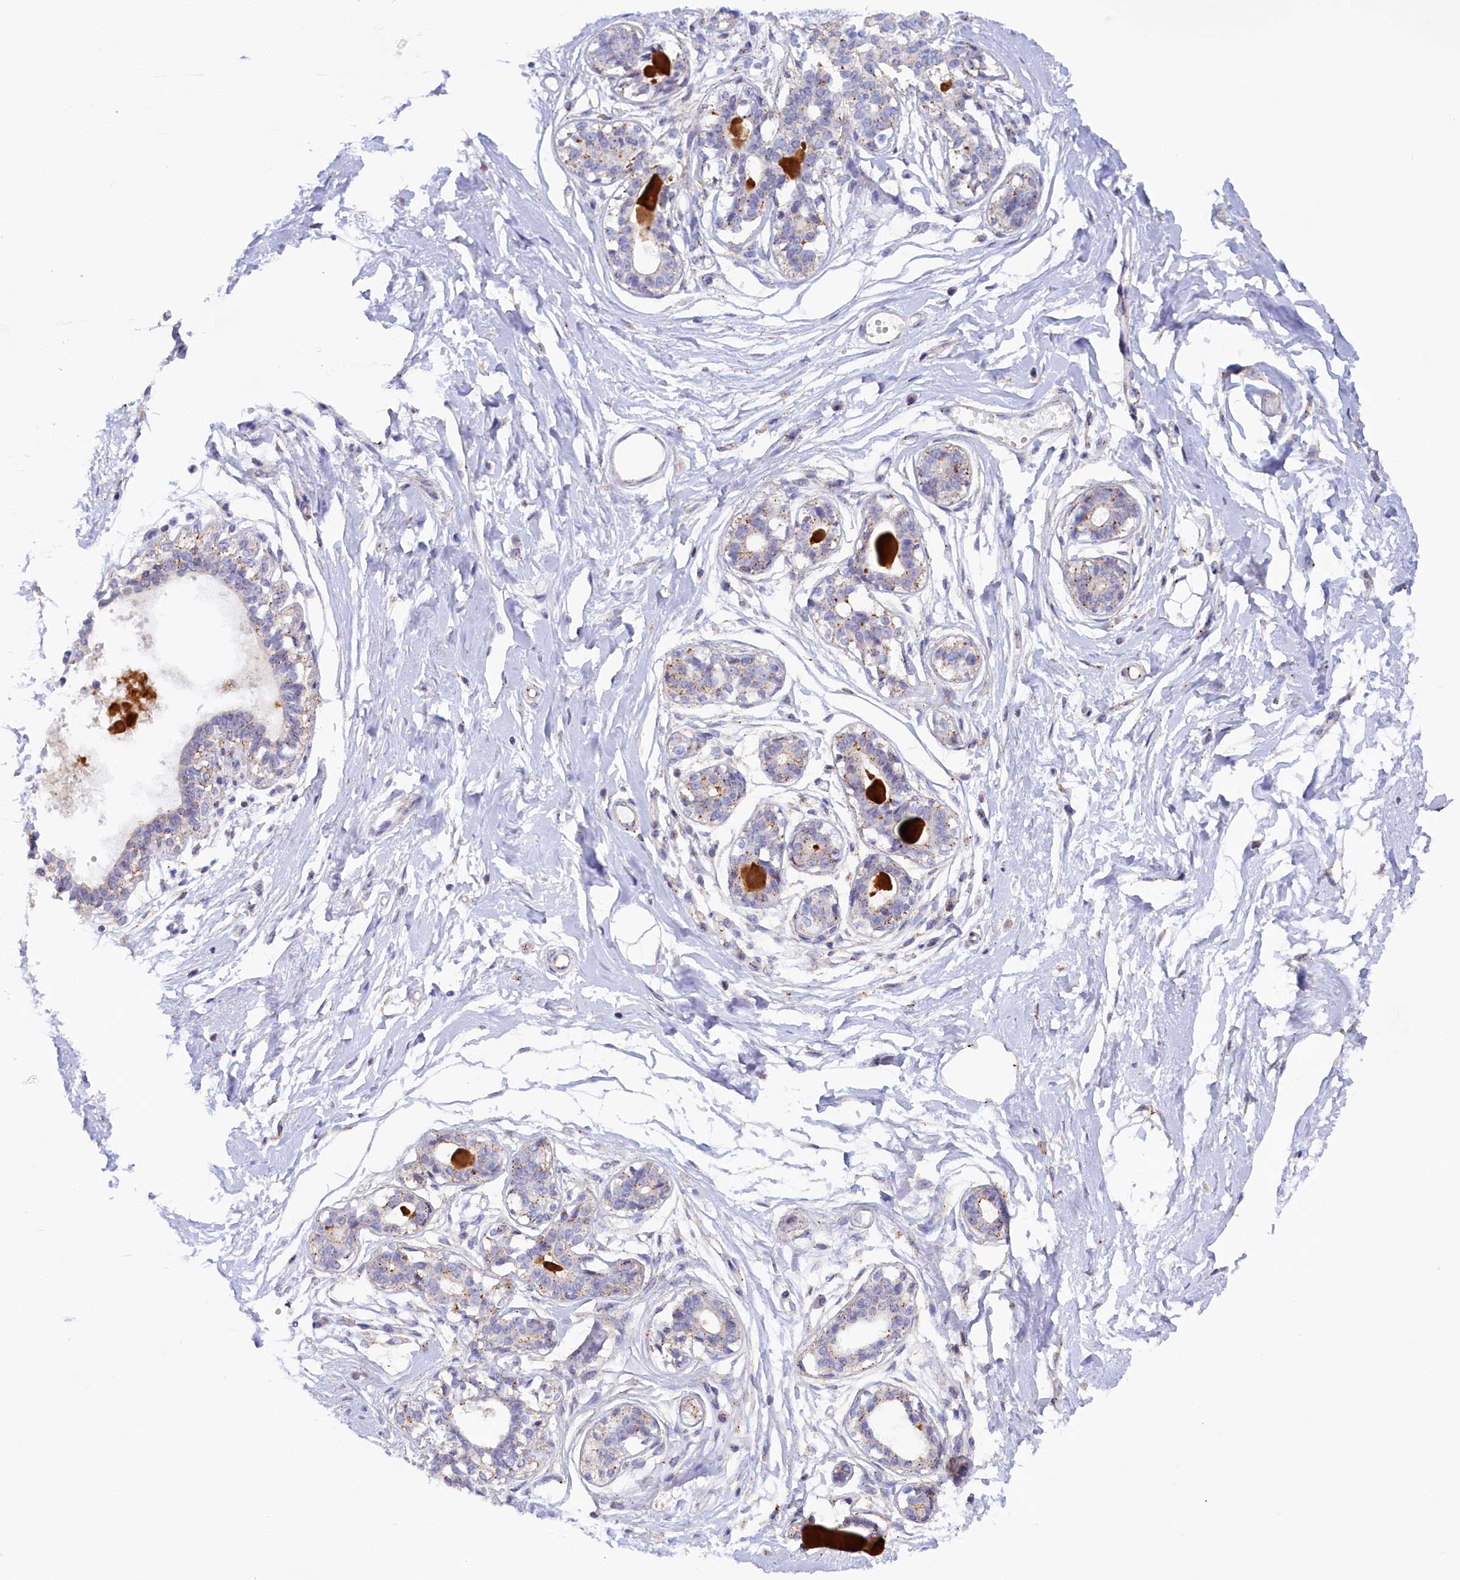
{"staining": {"intensity": "moderate", "quantity": "<25%", "location": "cytoplasmic/membranous"}, "tissue": "breast", "cell_type": "Adipocytes", "image_type": "normal", "snomed": [{"axis": "morphology", "description": "Normal tissue, NOS"}, {"axis": "topography", "description": "Breast"}], "caption": "Adipocytes reveal moderate cytoplasmic/membranous staining in approximately <25% of cells in unremarkable breast. (DAB (3,3'-diaminobenzidine) IHC with brightfield microscopy, high magnification).", "gene": "HYKK", "patient": {"sex": "female", "age": 45}}